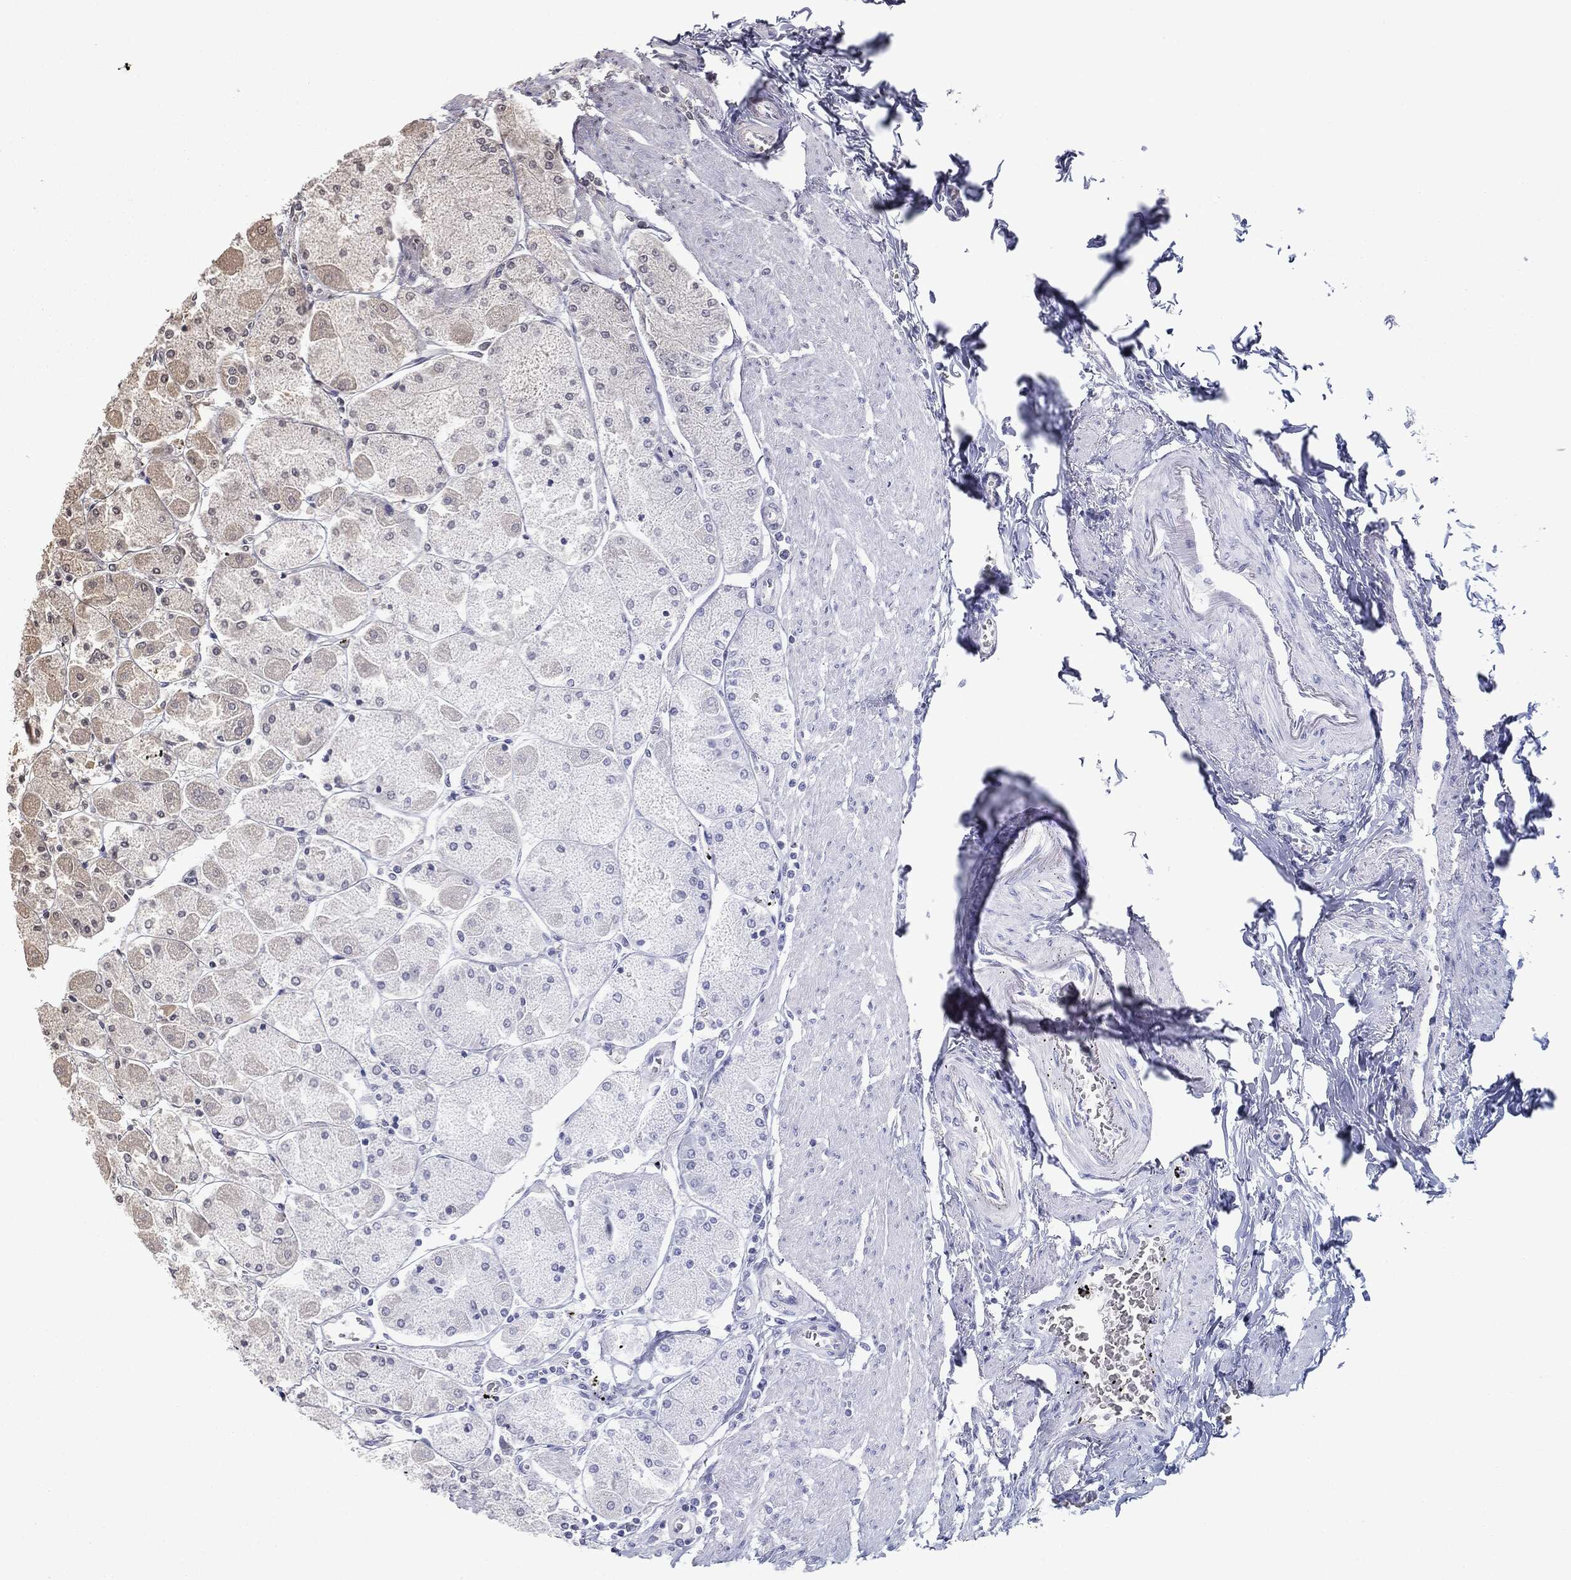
{"staining": {"intensity": "weak", "quantity": "<25%", "location": "cytoplasmic/membranous"}, "tissue": "stomach", "cell_type": "Glandular cells", "image_type": "normal", "snomed": [{"axis": "morphology", "description": "Normal tissue, NOS"}, {"axis": "topography", "description": "Stomach"}], "caption": "This photomicrograph is of unremarkable stomach stained with IHC to label a protein in brown with the nuclei are counter-stained blue. There is no staining in glandular cells. (Brightfield microscopy of DAB immunohistochemistry (IHC) at high magnification).", "gene": "ZNHIT6", "patient": {"sex": "male", "age": 70}}